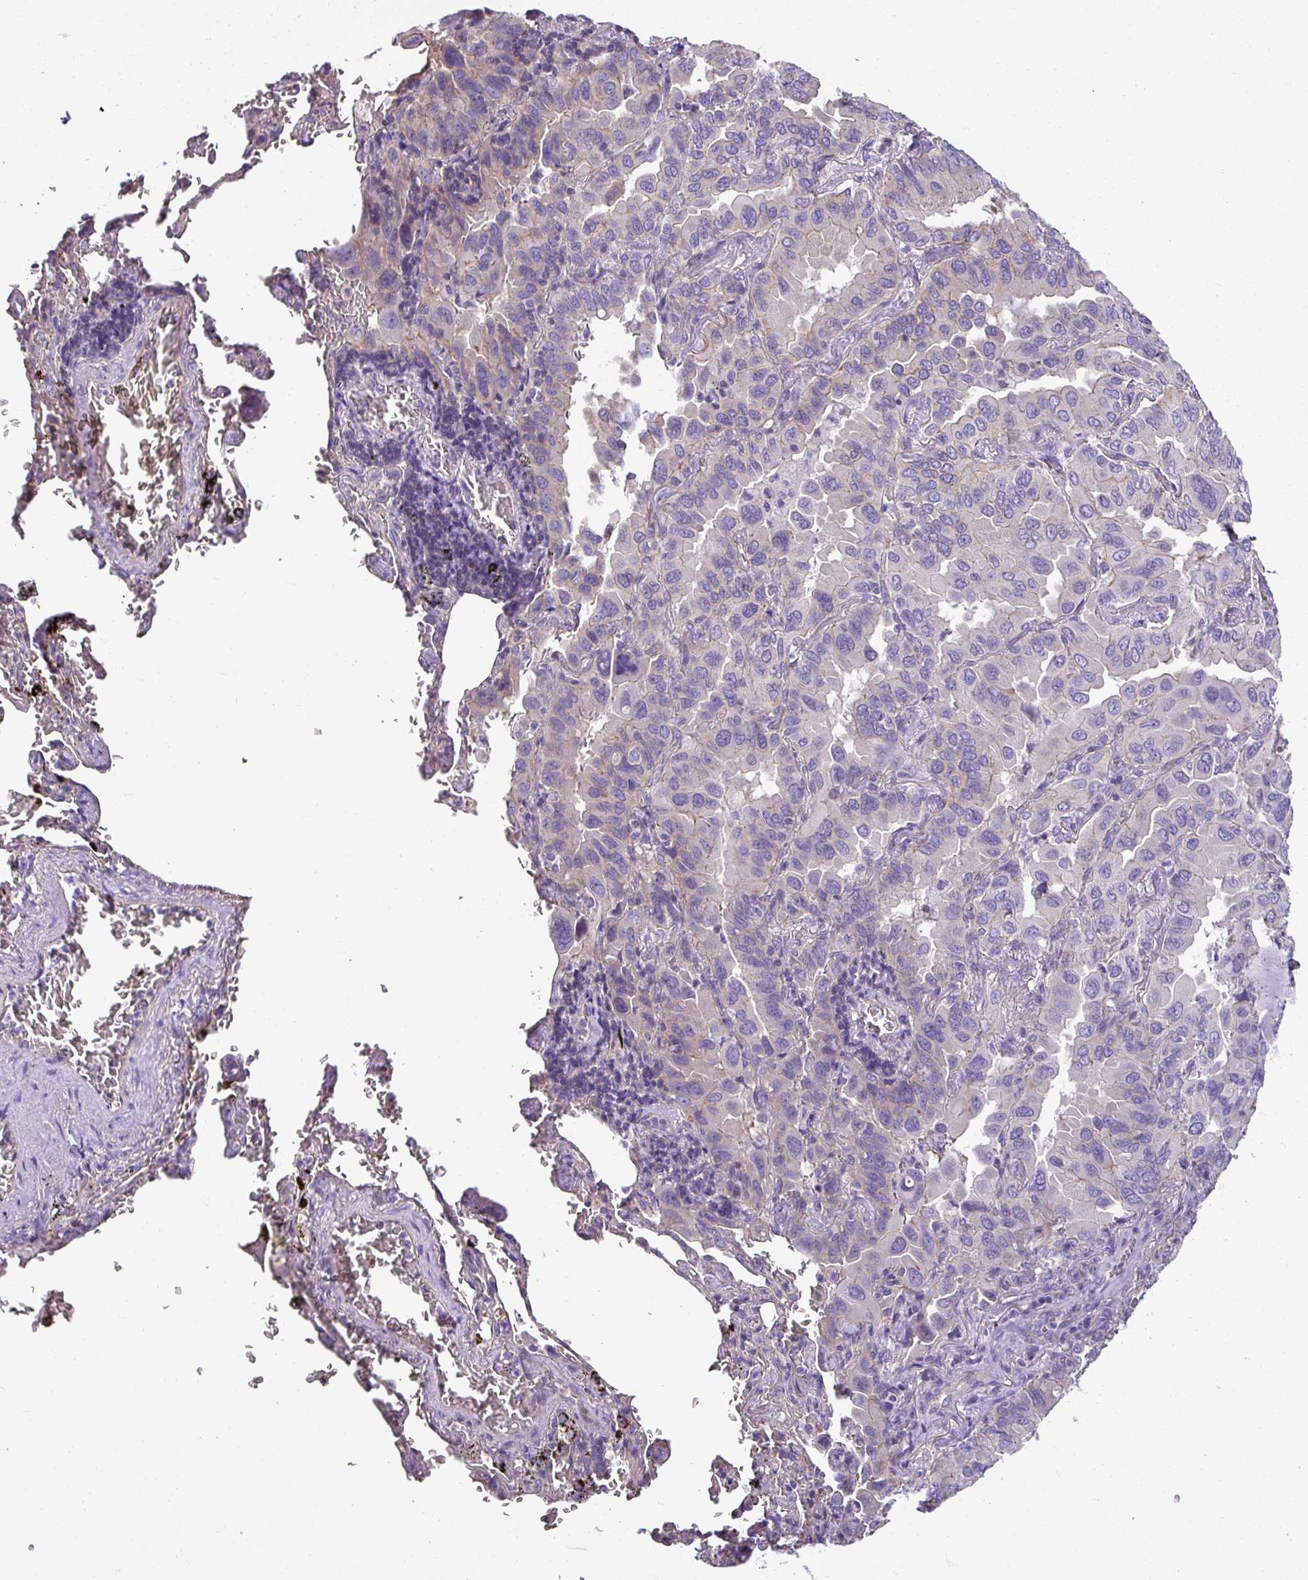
{"staining": {"intensity": "negative", "quantity": "none", "location": "none"}, "tissue": "lung cancer", "cell_type": "Tumor cells", "image_type": "cancer", "snomed": [{"axis": "morphology", "description": "Adenocarcinoma, NOS"}, {"axis": "topography", "description": "Lung"}], "caption": "The immunohistochemistry histopathology image has no significant expression in tumor cells of lung cancer tissue. Nuclei are stained in blue.", "gene": "PALS2", "patient": {"sex": "male", "age": 64}}